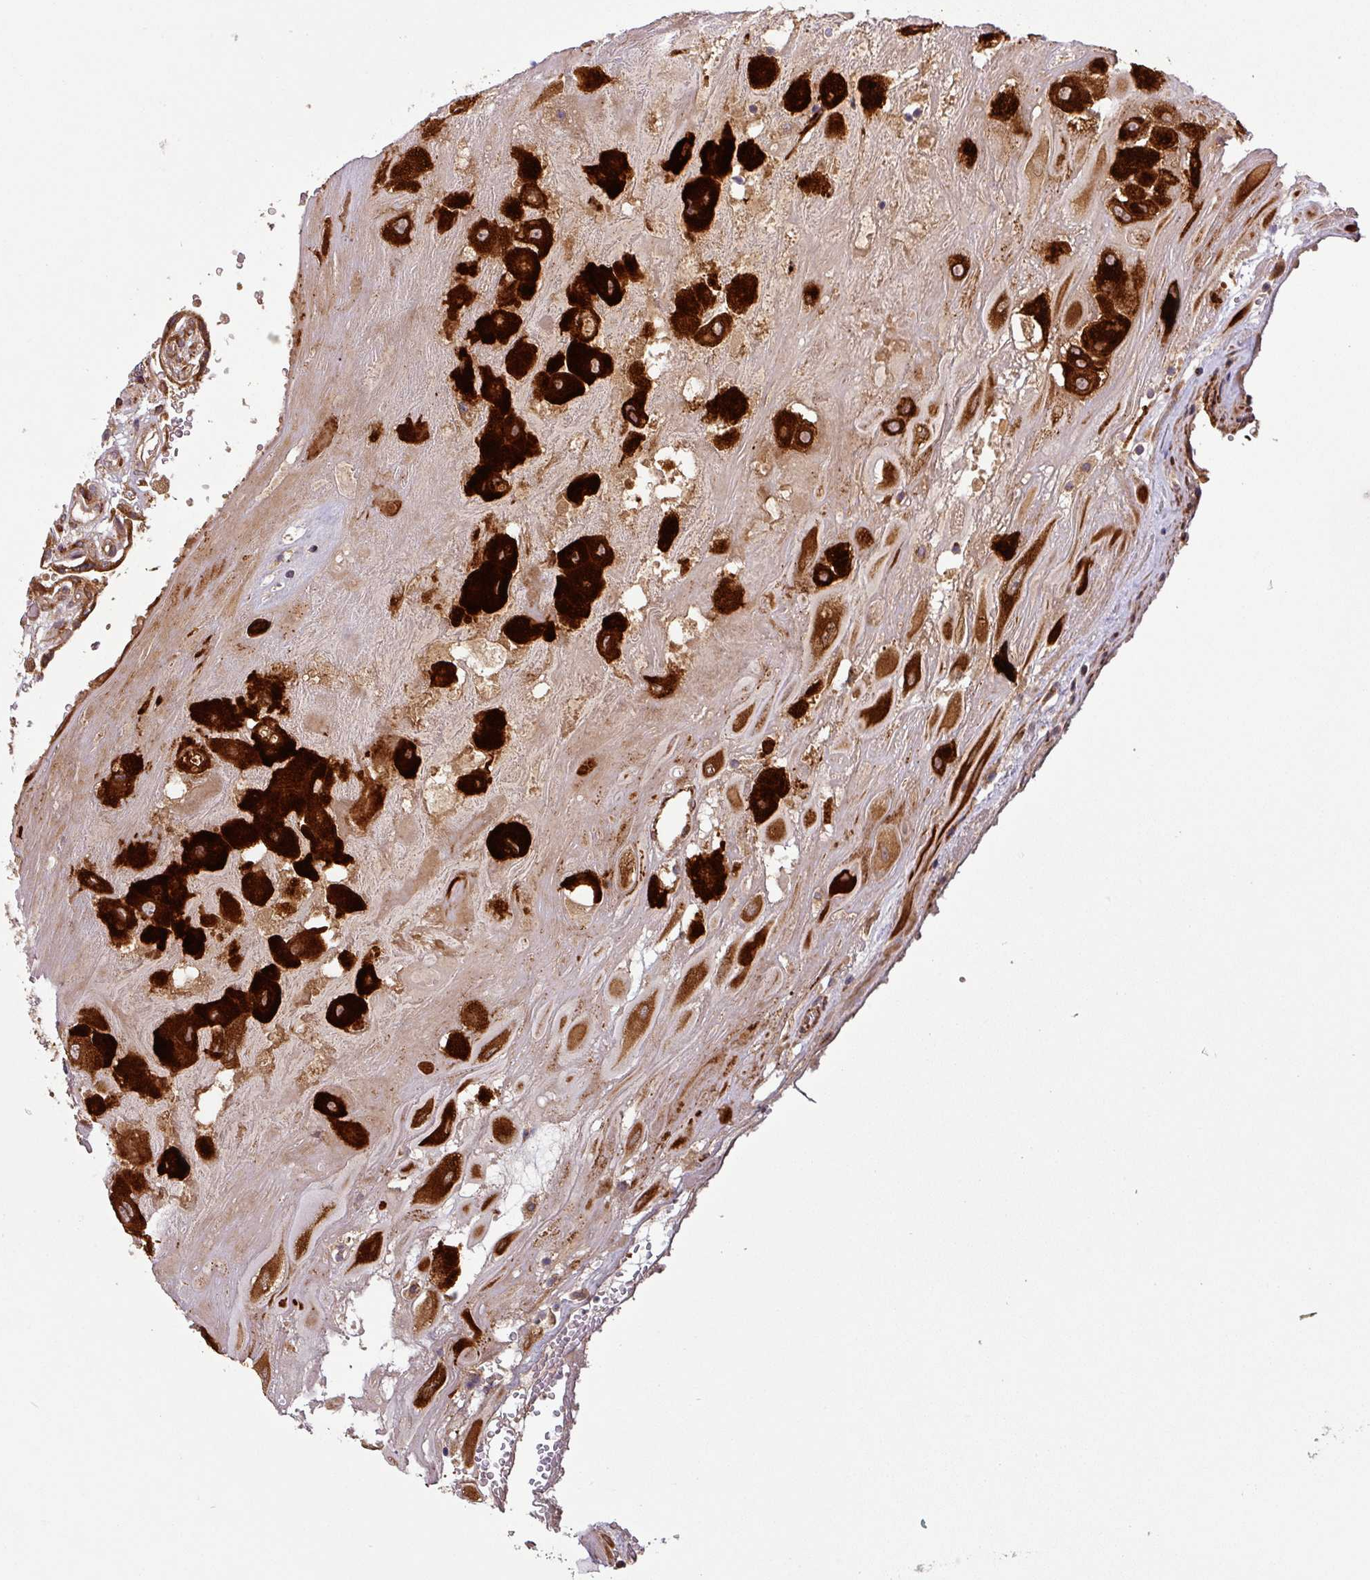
{"staining": {"intensity": "strong", "quantity": ">75%", "location": "cytoplasmic/membranous"}, "tissue": "placenta", "cell_type": "Decidual cells", "image_type": "normal", "snomed": [{"axis": "morphology", "description": "Normal tissue, NOS"}, {"axis": "topography", "description": "Placenta"}], "caption": "IHC of unremarkable human placenta exhibits high levels of strong cytoplasmic/membranous expression in approximately >75% of decidual cells. IHC stains the protein in brown and the nuclei are stained blue.", "gene": "ART1", "patient": {"sex": "female", "age": 32}}